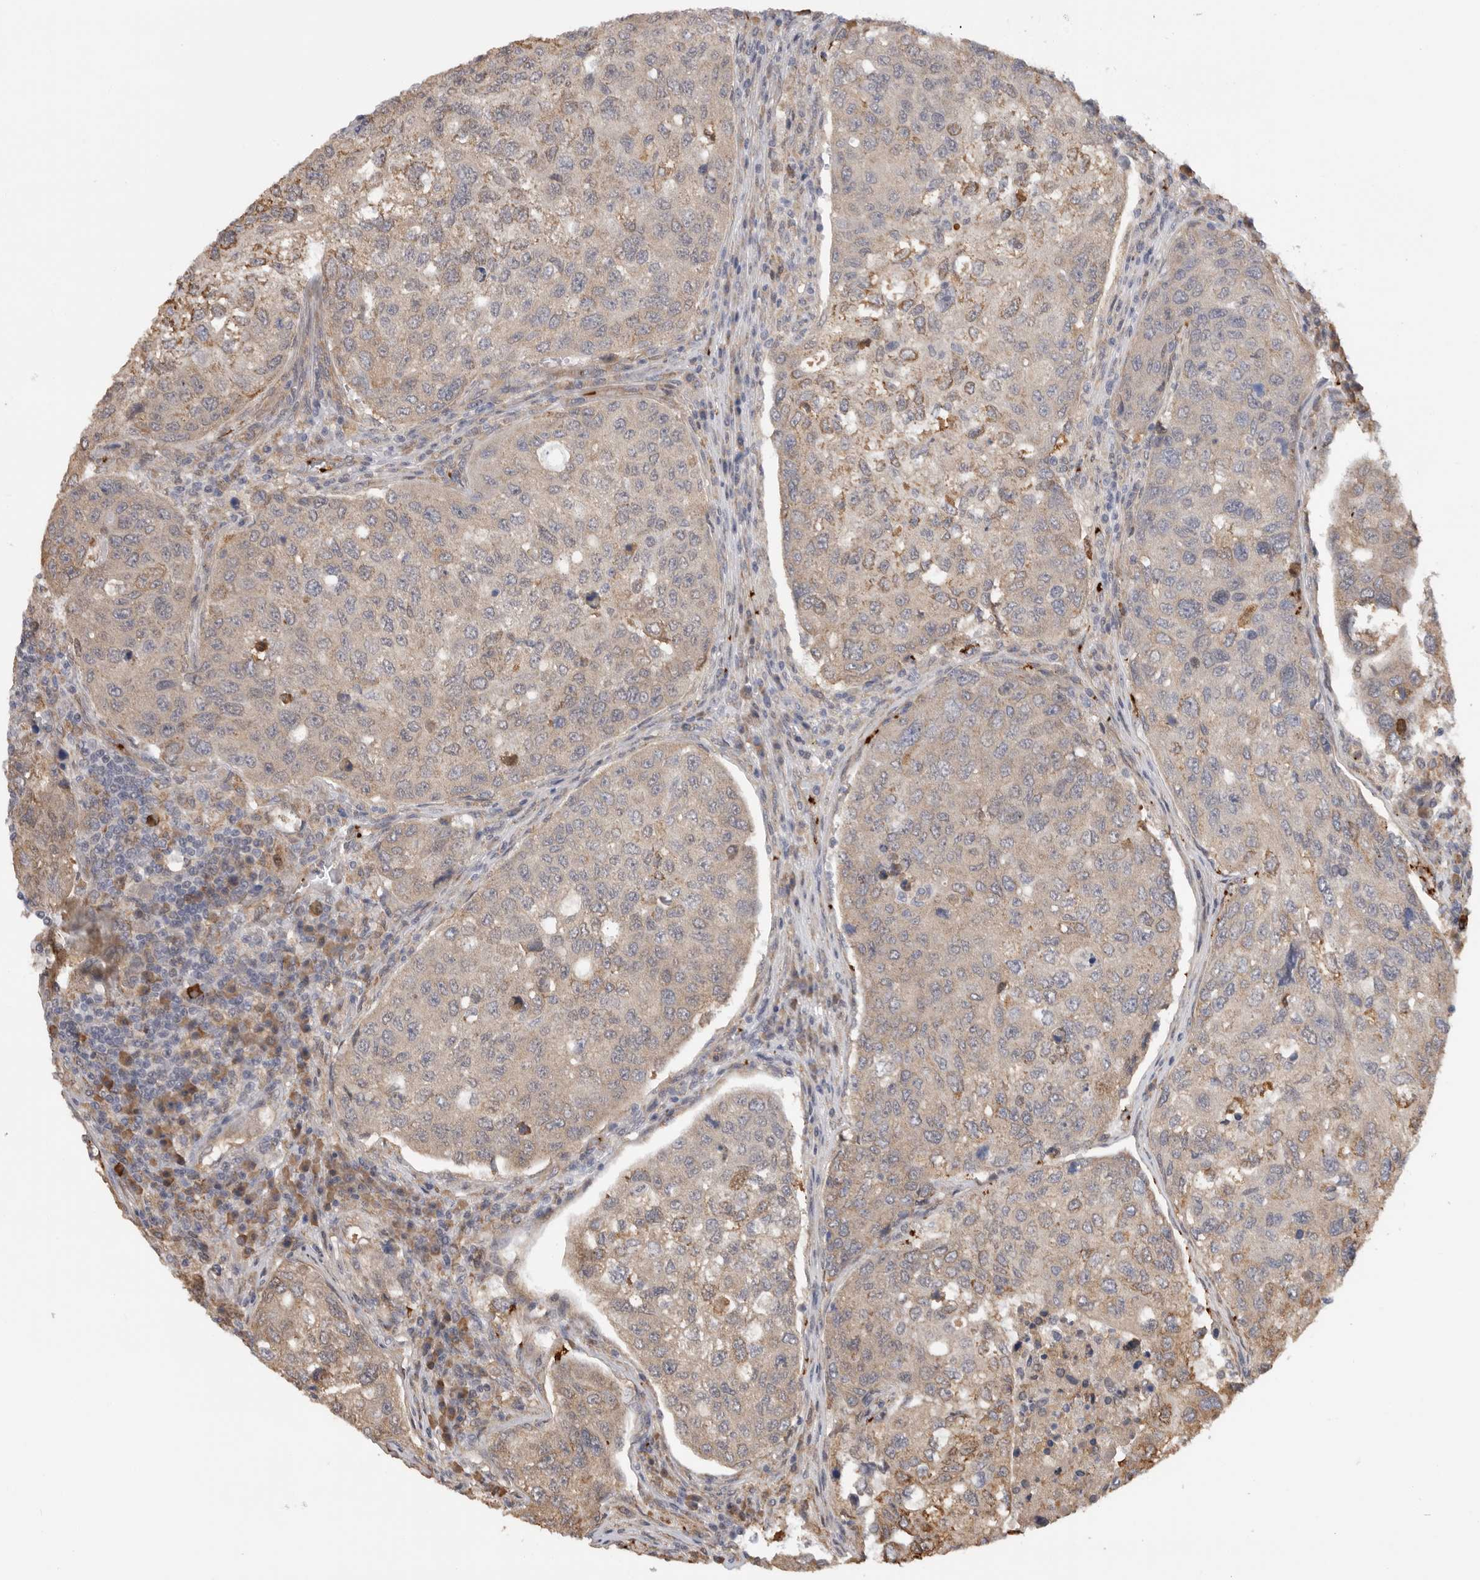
{"staining": {"intensity": "weak", "quantity": ">75%", "location": "cytoplasmic/membranous"}, "tissue": "urothelial cancer", "cell_type": "Tumor cells", "image_type": "cancer", "snomed": [{"axis": "morphology", "description": "Urothelial carcinoma, High grade"}, {"axis": "topography", "description": "Lymph node"}, {"axis": "topography", "description": "Urinary bladder"}], "caption": "About >75% of tumor cells in urothelial carcinoma (high-grade) exhibit weak cytoplasmic/membranous protein positivity as visualized by brown immunohistochemical staining.", "gene": "CDC42BPB", "patient": {"sex": "male", "age": 51}}